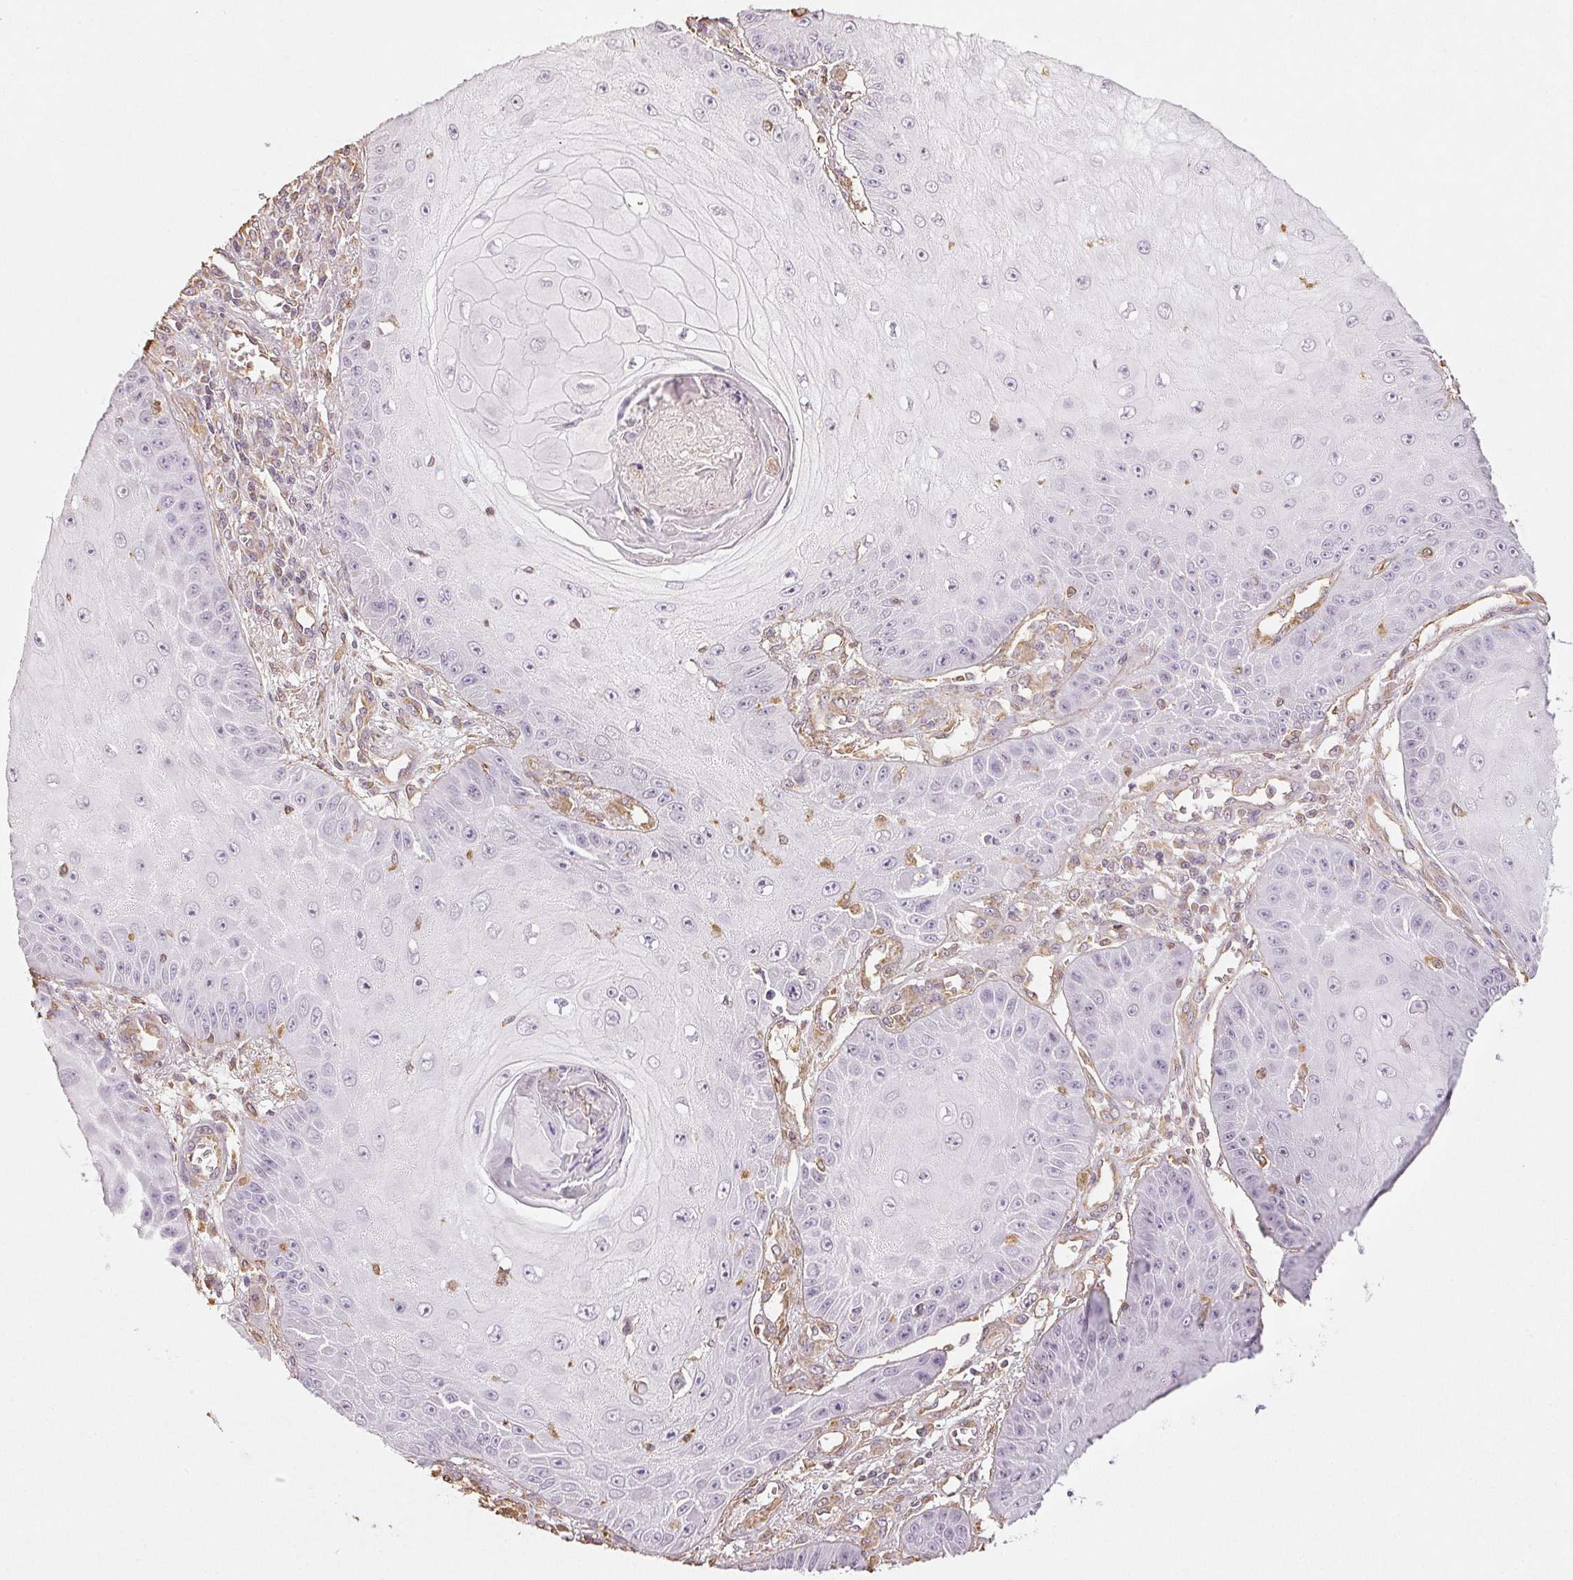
{"staining": {"intensity": "negative", "quantity": "none", "location": "none"}, "tissue": "skin cancer", "cell_type": "Tumor cells", "image_type": "cancer", "snomed": [{"axis": "morphology", "description": "Squamous cell carcinoma, NOS"}, {"axis": "topography", "description": "Skin"}], "caption": "A micrograph of squamous cell carcinoma (skin) stained for a protein exhibits no brown staining in tumor cells.", "gene": "COL7A1", "patient": {"sex": "male", "age": 70}}